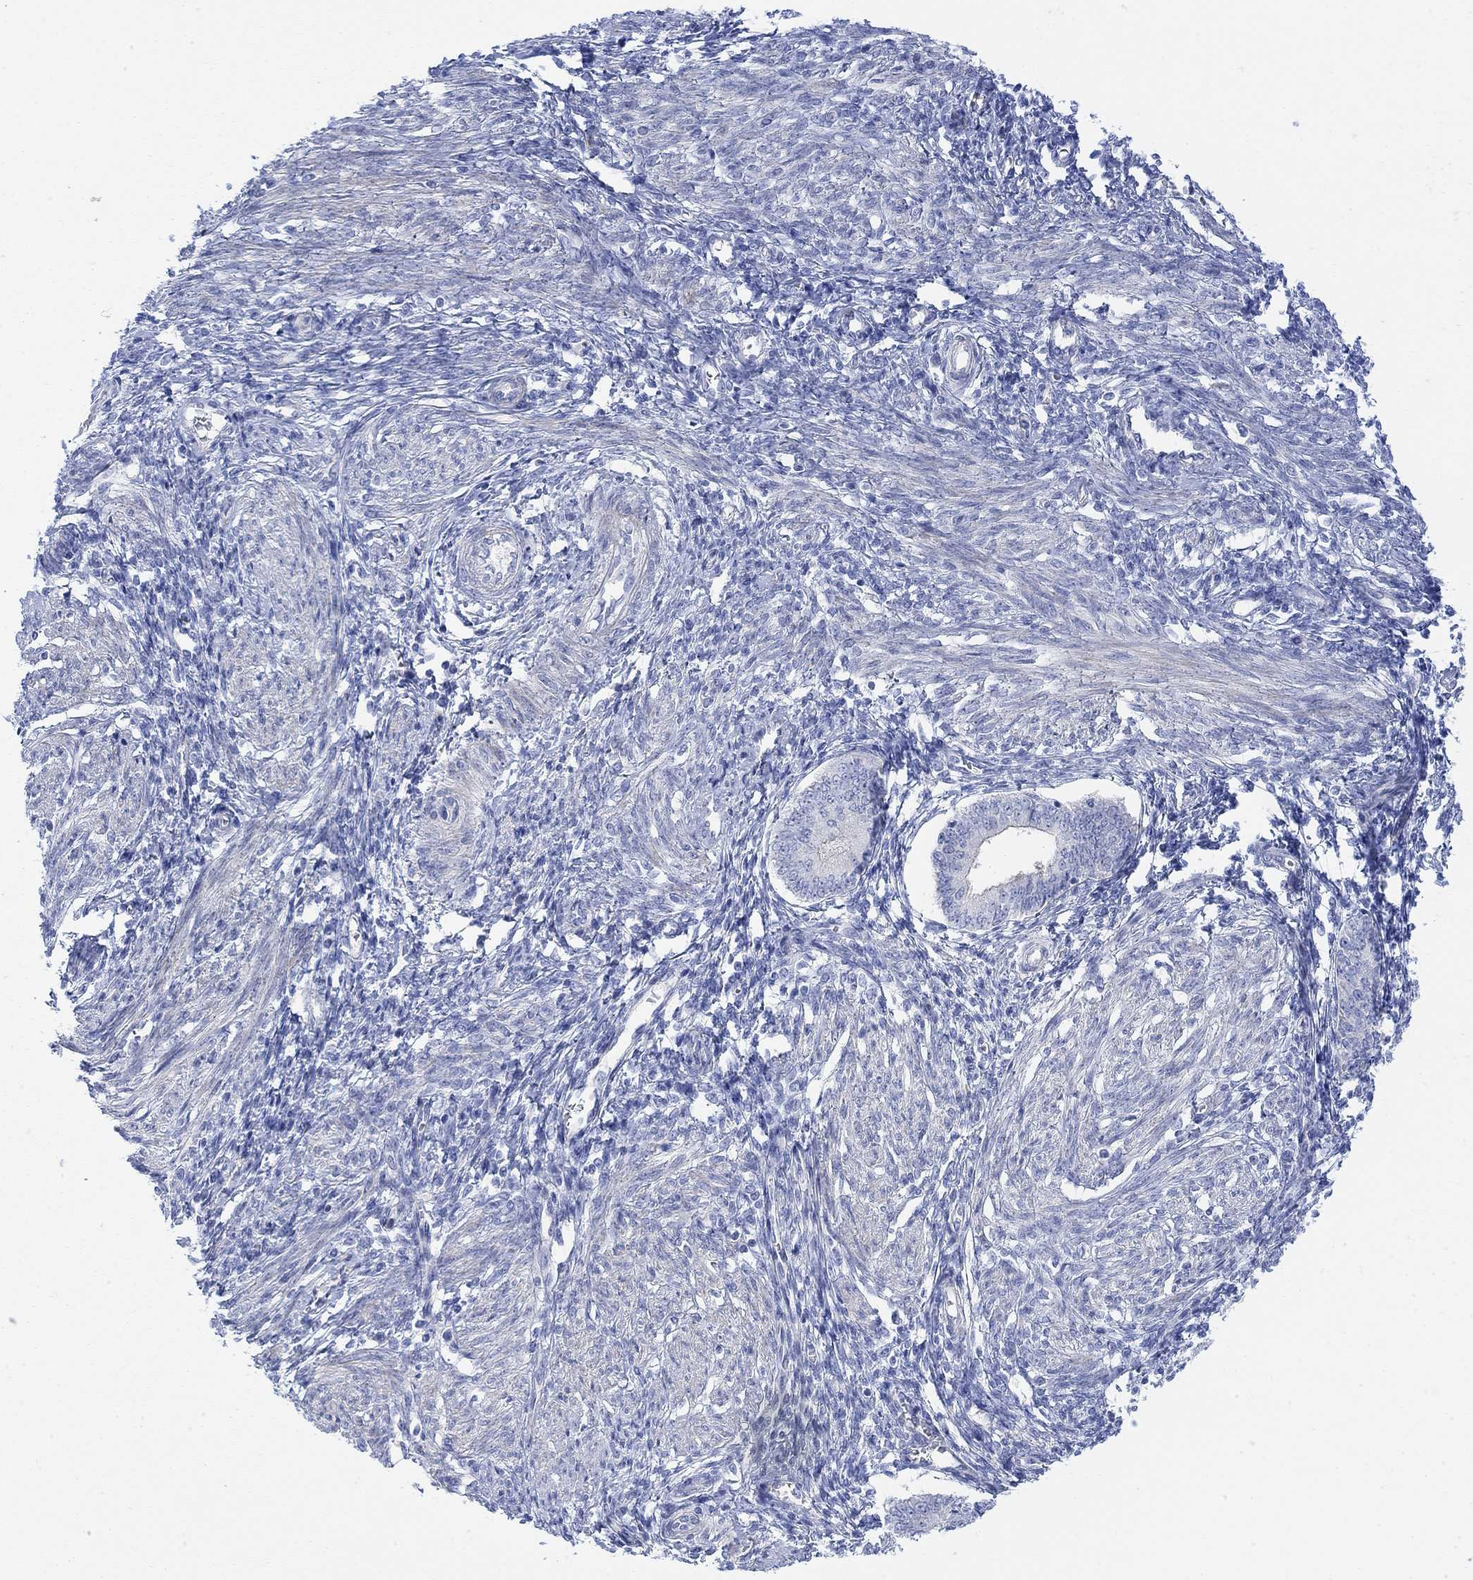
{"staining": {"intensity": "negative", "quantity": "none", "location": "none"}, "tissue": "endometrium", "cell_type": "Cells in endometrial stroma", "image_type": "normal", "snomed": [{"axis": "morphology", "description": "Normal tissue, NOS"}, {"axis": "topography", "description": "Endometrium"}], "caption": "IHC photomicrograph of unremarkable endometrium: endometrium stained with DAB (3,3'-diaminobenzidine) demonstrates no significant protein expression in cells in endometrial stroma.", "gene": "TLDC2", "patient": {"sex": "female", "age": 42}}